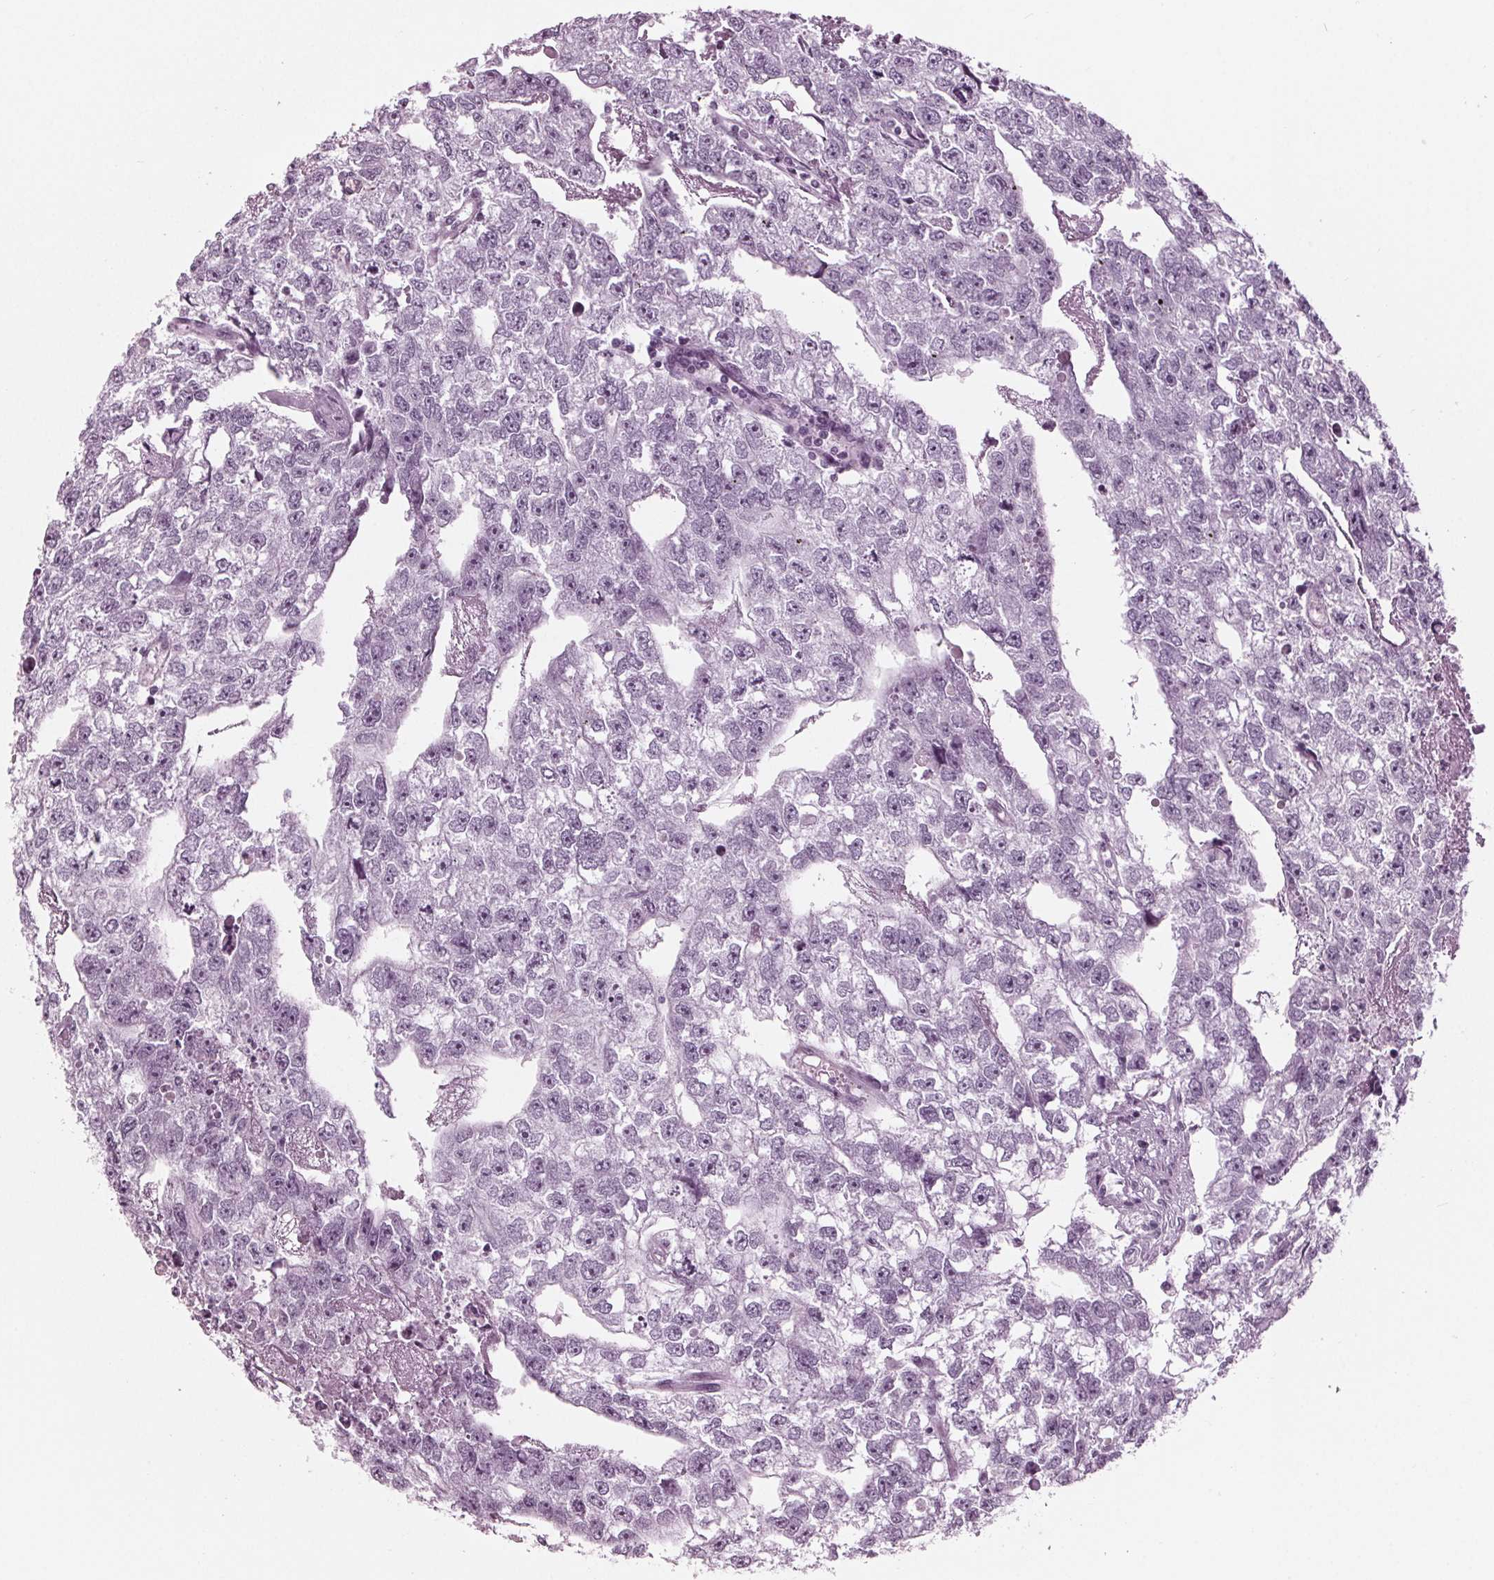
{"staining": {"intensity": "negative", "quantity": "none", "location": "none"}, "tissue": "testis cancer", "cell_type": "Tumor cells", "image_type": "cancer", "snomed": [{"axis": "morphology", "description": "Carcinoma, Embryonal, NOS"}, {"axis": "morphology", "description": "Teratoma, malignant, NOS"}, {"axis": "topography", "description": "Testis"}], "caption": "Embryonal carcinoma (testis) stained for a protein using IHC displays no expression tumor cells.", "gene": "KRT28", "patient": {"sex": "male", "age": 44}}